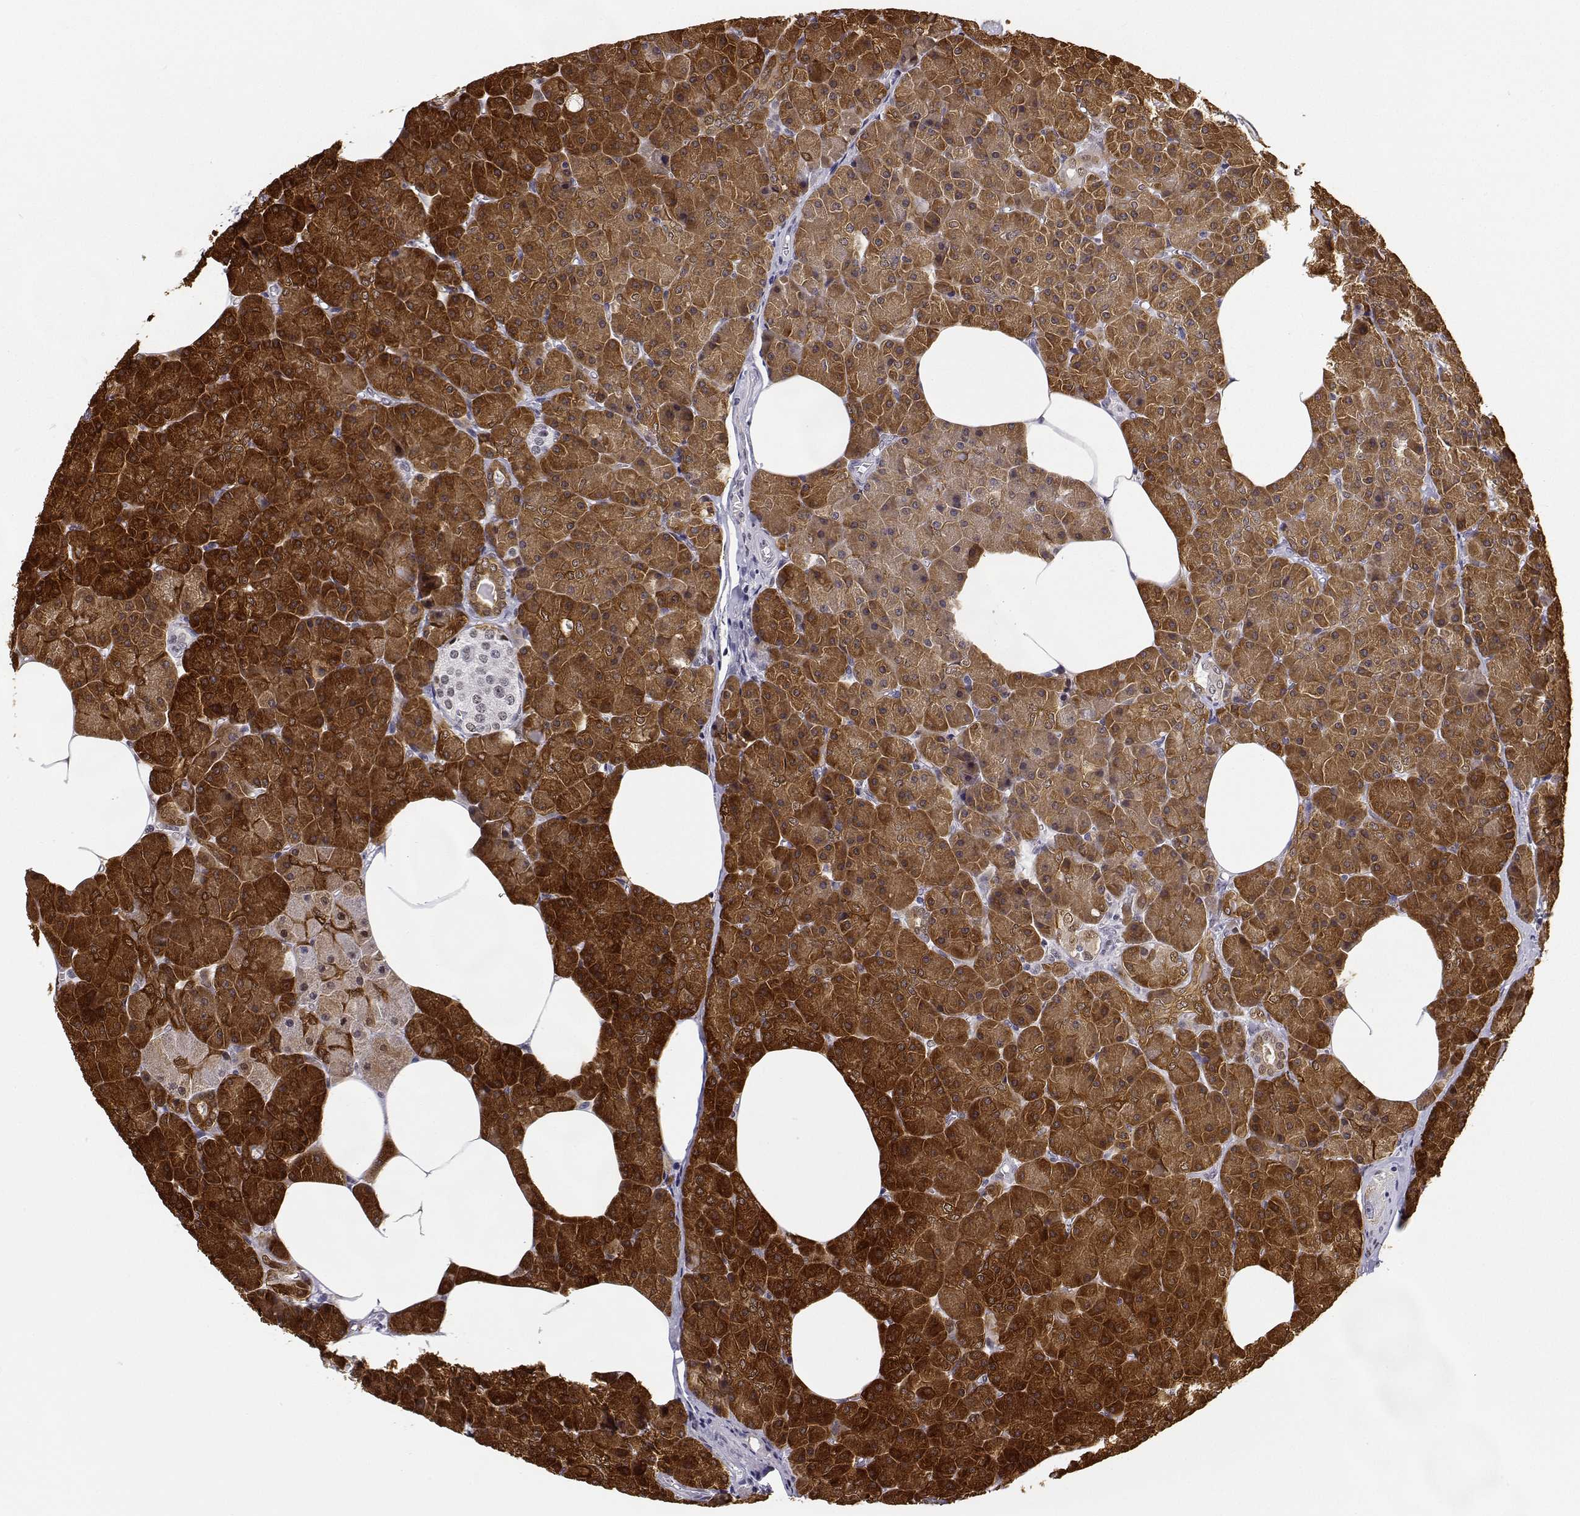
{"staining": {"intensity": "strong", "quantity": ">75%", "location": "cytoplasmic/membranous"}, "tissue": "pancreas", "cell_type": "Exocrine glandular cells", "image_type": "normal", "snomed": [{"axis": "morphology", "description": "Normal tissue, NOS"}, {"axis": "topography", "description": "Pancreas"}], "caption": "Strong cytoplasmic/membranous expression is appreciated in approximately >75% of exocrine glandular cells in normal pancreas.", "gene": "PHGDH", "patient": {"sex": "female", "age": 45}}